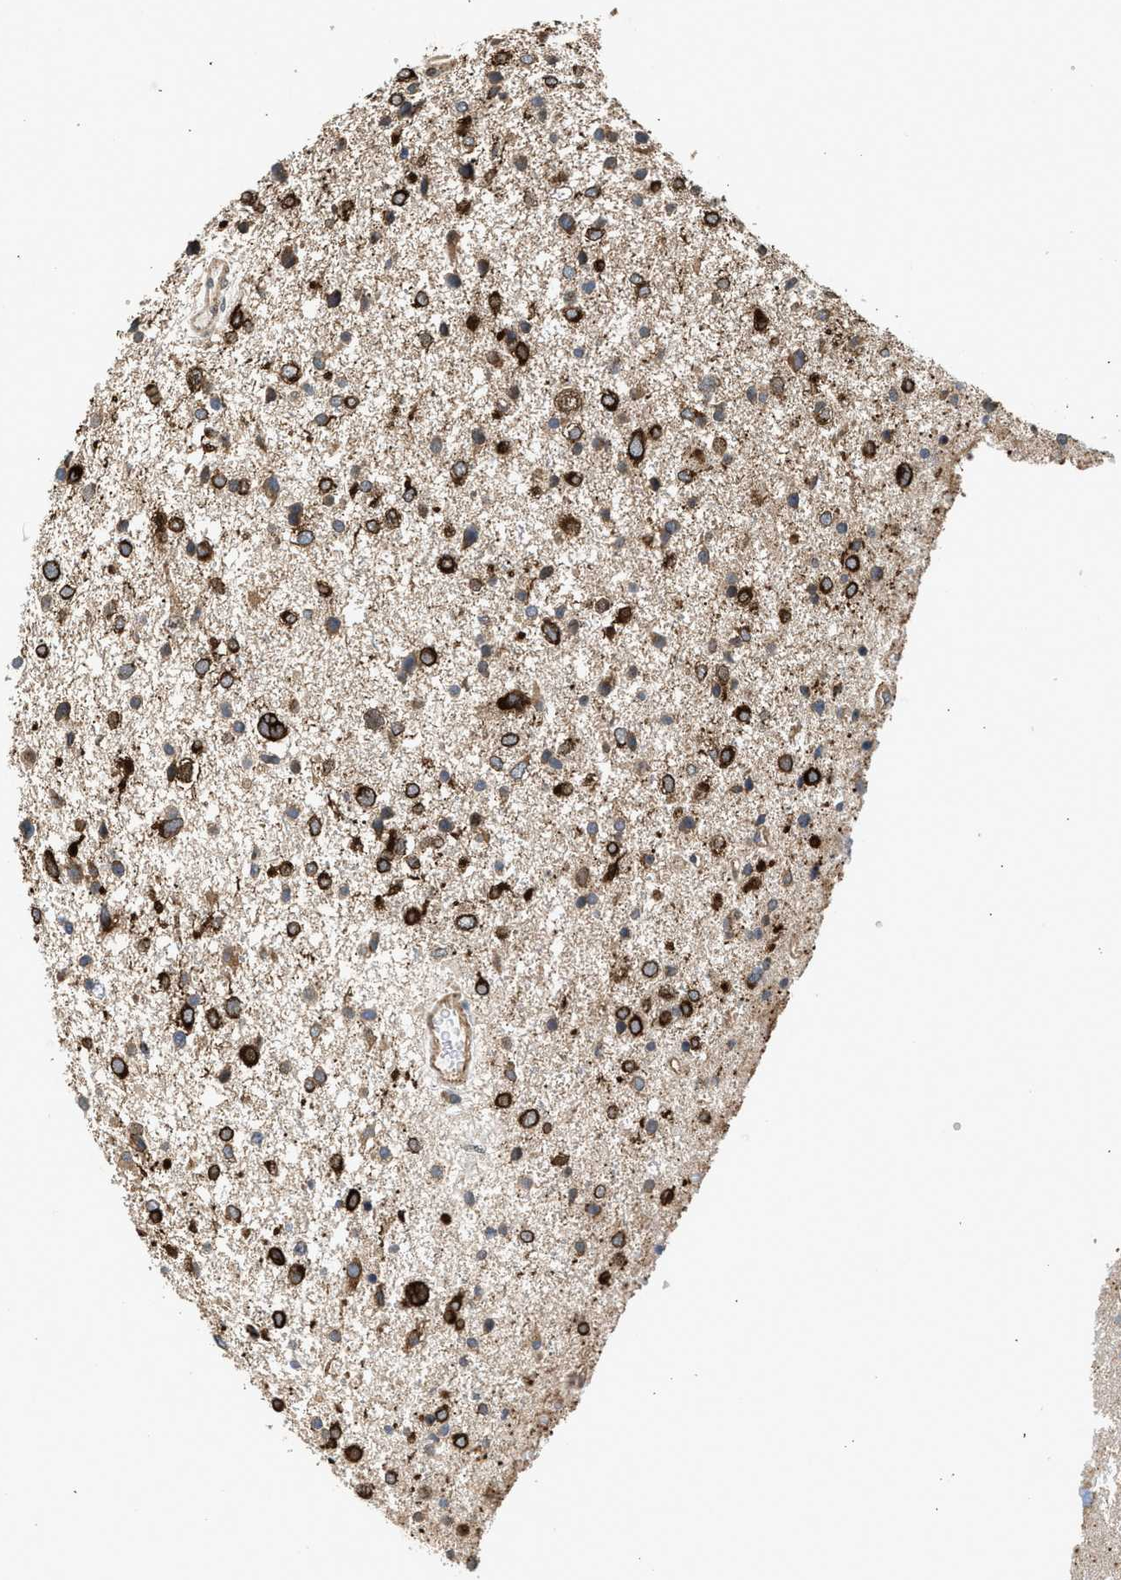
{"staining": {"intensity": "strong", "quantity": ">75%", "location": "cytoplasmic/membranous"}, "tissue": "glioma", "cell_type": "Tumor cells", "image_type": "cancer", "snomed": [{"axis": "morphology", "description": "Glioma, malignant, Low grade"}, {"axis": "topography", "description": "Brain"}], "caption": "The image demonstrates a brown stain indicating the presence of a protein in the cytoplasmic/membranous of tumor cells in malignant low-grade glioma.", "gene": "POLG2", "patient": {"sex": "female", "age": 37}}